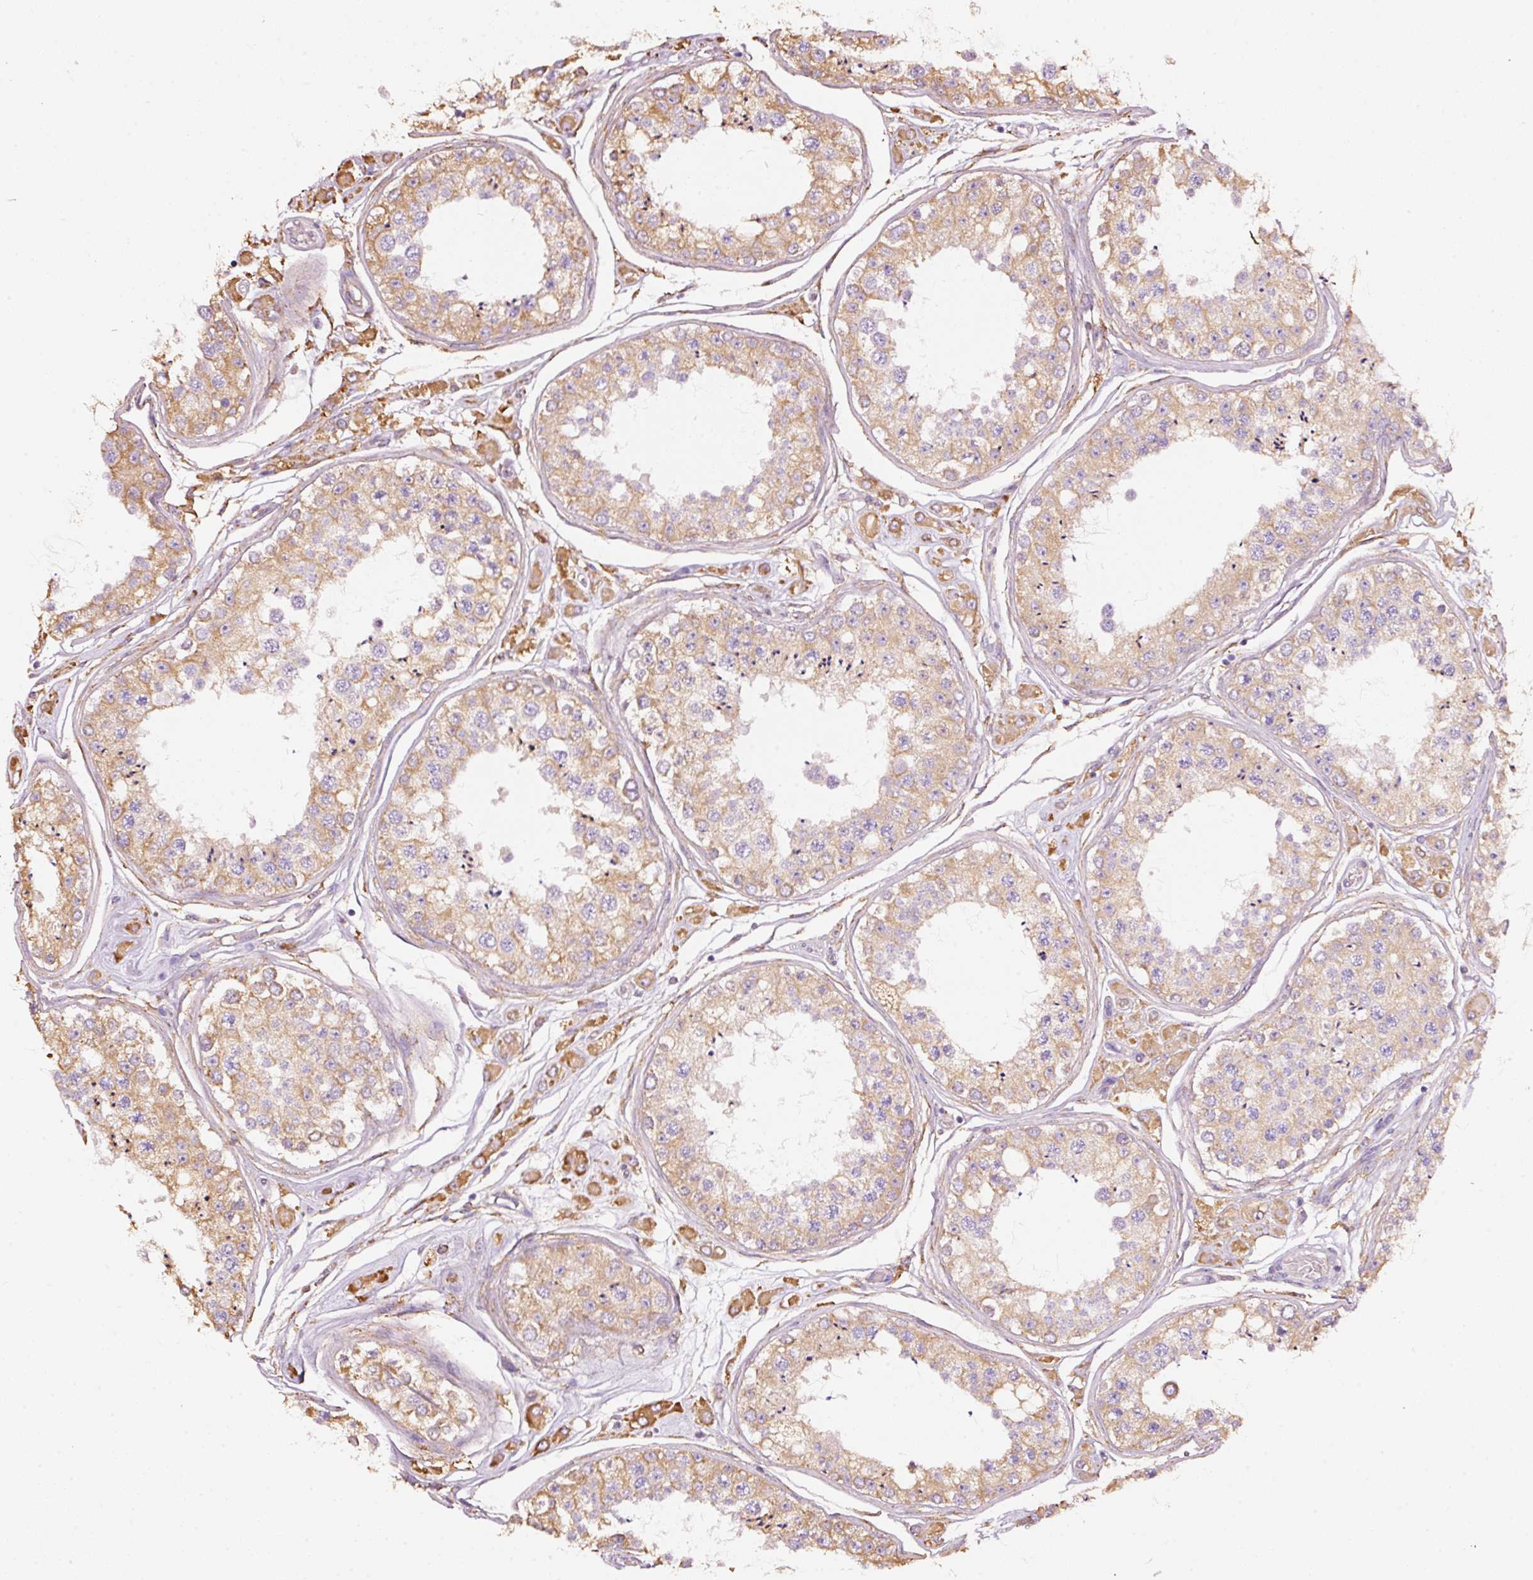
{"staining": {"intensity": "moderate", "quantity": "25%-75%", "location": "cytoplasmic/membranous"}, "tissue": "testis", "cell_type": "Cells in seminiferous ducts", "image_type": "normal", "snomed": [{"axis": "morphology", "description": "Normal tissue, NOS"}, {"axis": "topography", "description": "Testis"}], "caption": "The photomicrograph shows staining of normal testis, revealing moderate cytoplasmic/membranous protein positivity (brown color) within cells in seminiferous ducts.", "gene": "GCG", "patient": {"sex": "male", "age": 25}}